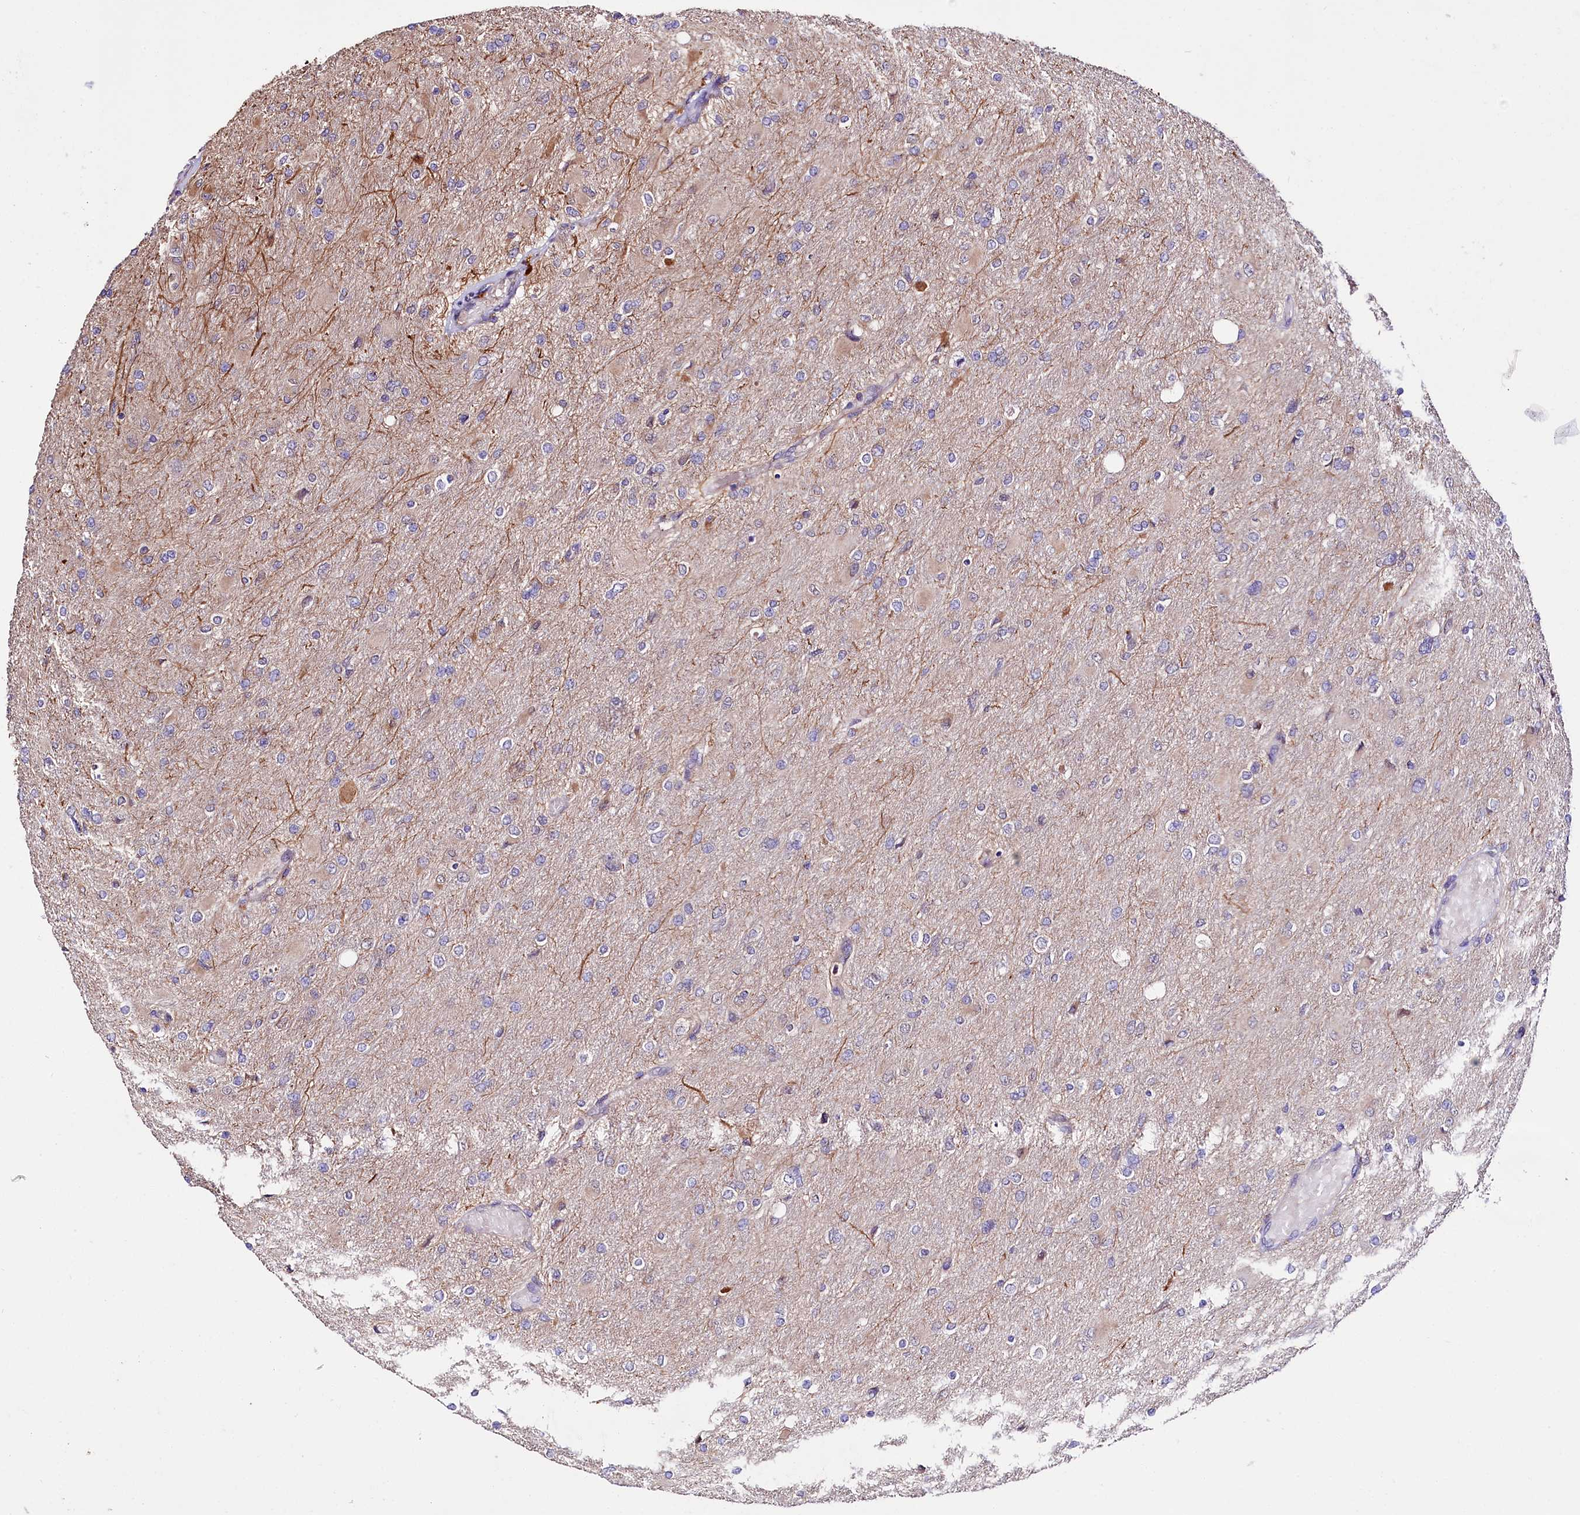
{"staining": {"intensity": "negative", "quantity": "none", "location": "none"}, "tissue": "glioma", "cell_type": "Tumor cells", "image_type": "cancer", "snomed": [{"axis": "morphology", "description": "Glioma, malignant, High grade"}, {"axis": "topography", "description": "Cerebral cortex"}], "caption": "Protein analysis of glioma displays no significant expression in tumor cells. Nuclei are stained in blue.", "gene": "TTC12", "patient": {"sex": "female", "age": 36}}